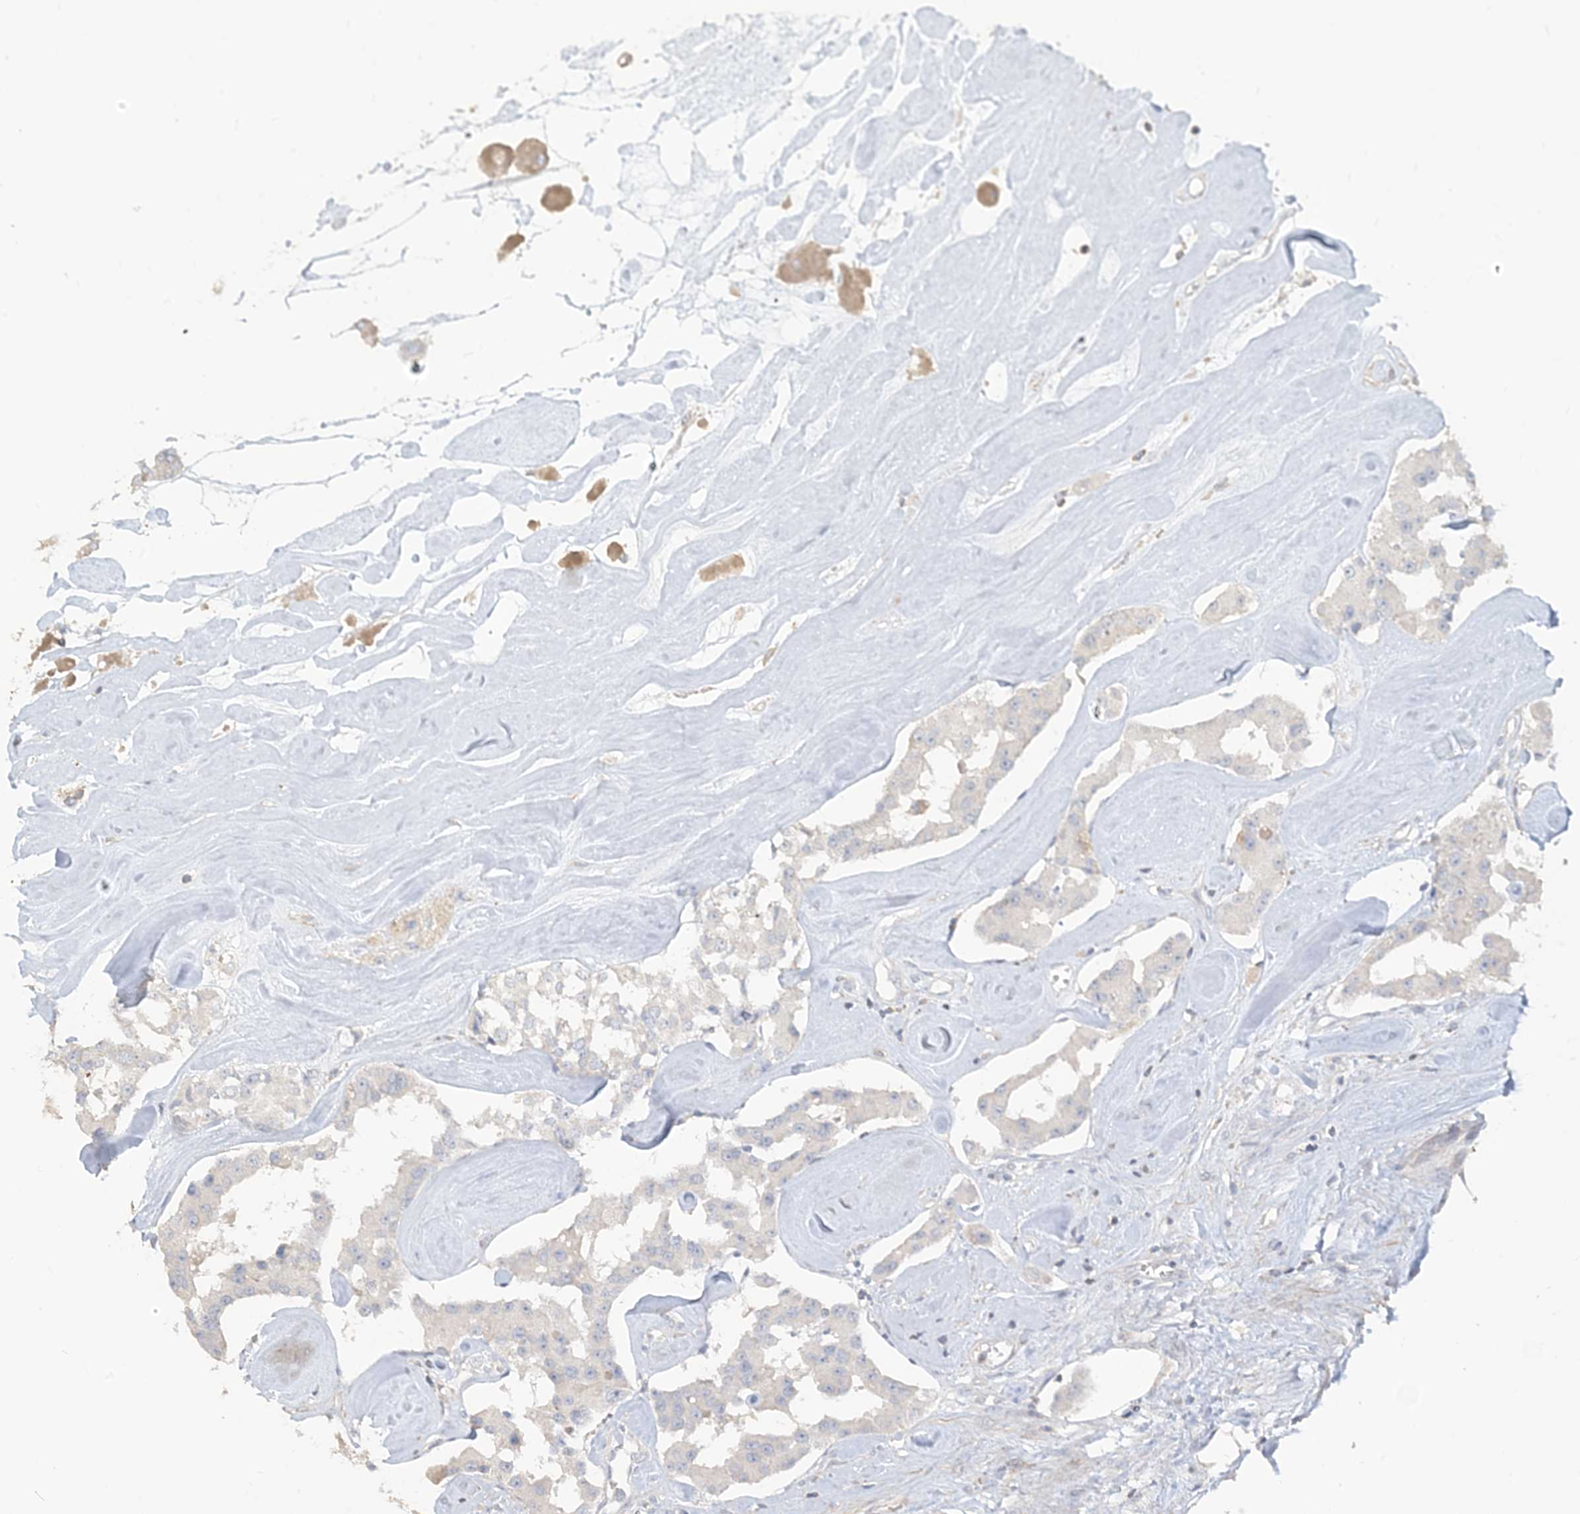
{"staining": {"intensity": "negative", "quantity": "none", "location": "none"}, "tissue": "carcinoid", "cell_type": "Tumor cells", "image_type": "cancer", "snomed": [{"axis": "morphology", "description": "Carcinoid, malignant, NOS"}, {"axis": "topography", "description": "Pancreas"}], "caption": "Immunohistochemical staining of human carcinoid shows no significant expression in tumor cells. Brightfield microscopy of IHC stained with DAB (brown) and hematoxylin (blue), captured at high magnification.", "gene": "NPHS2", "patient": {"sex": "male", "age": 41}}